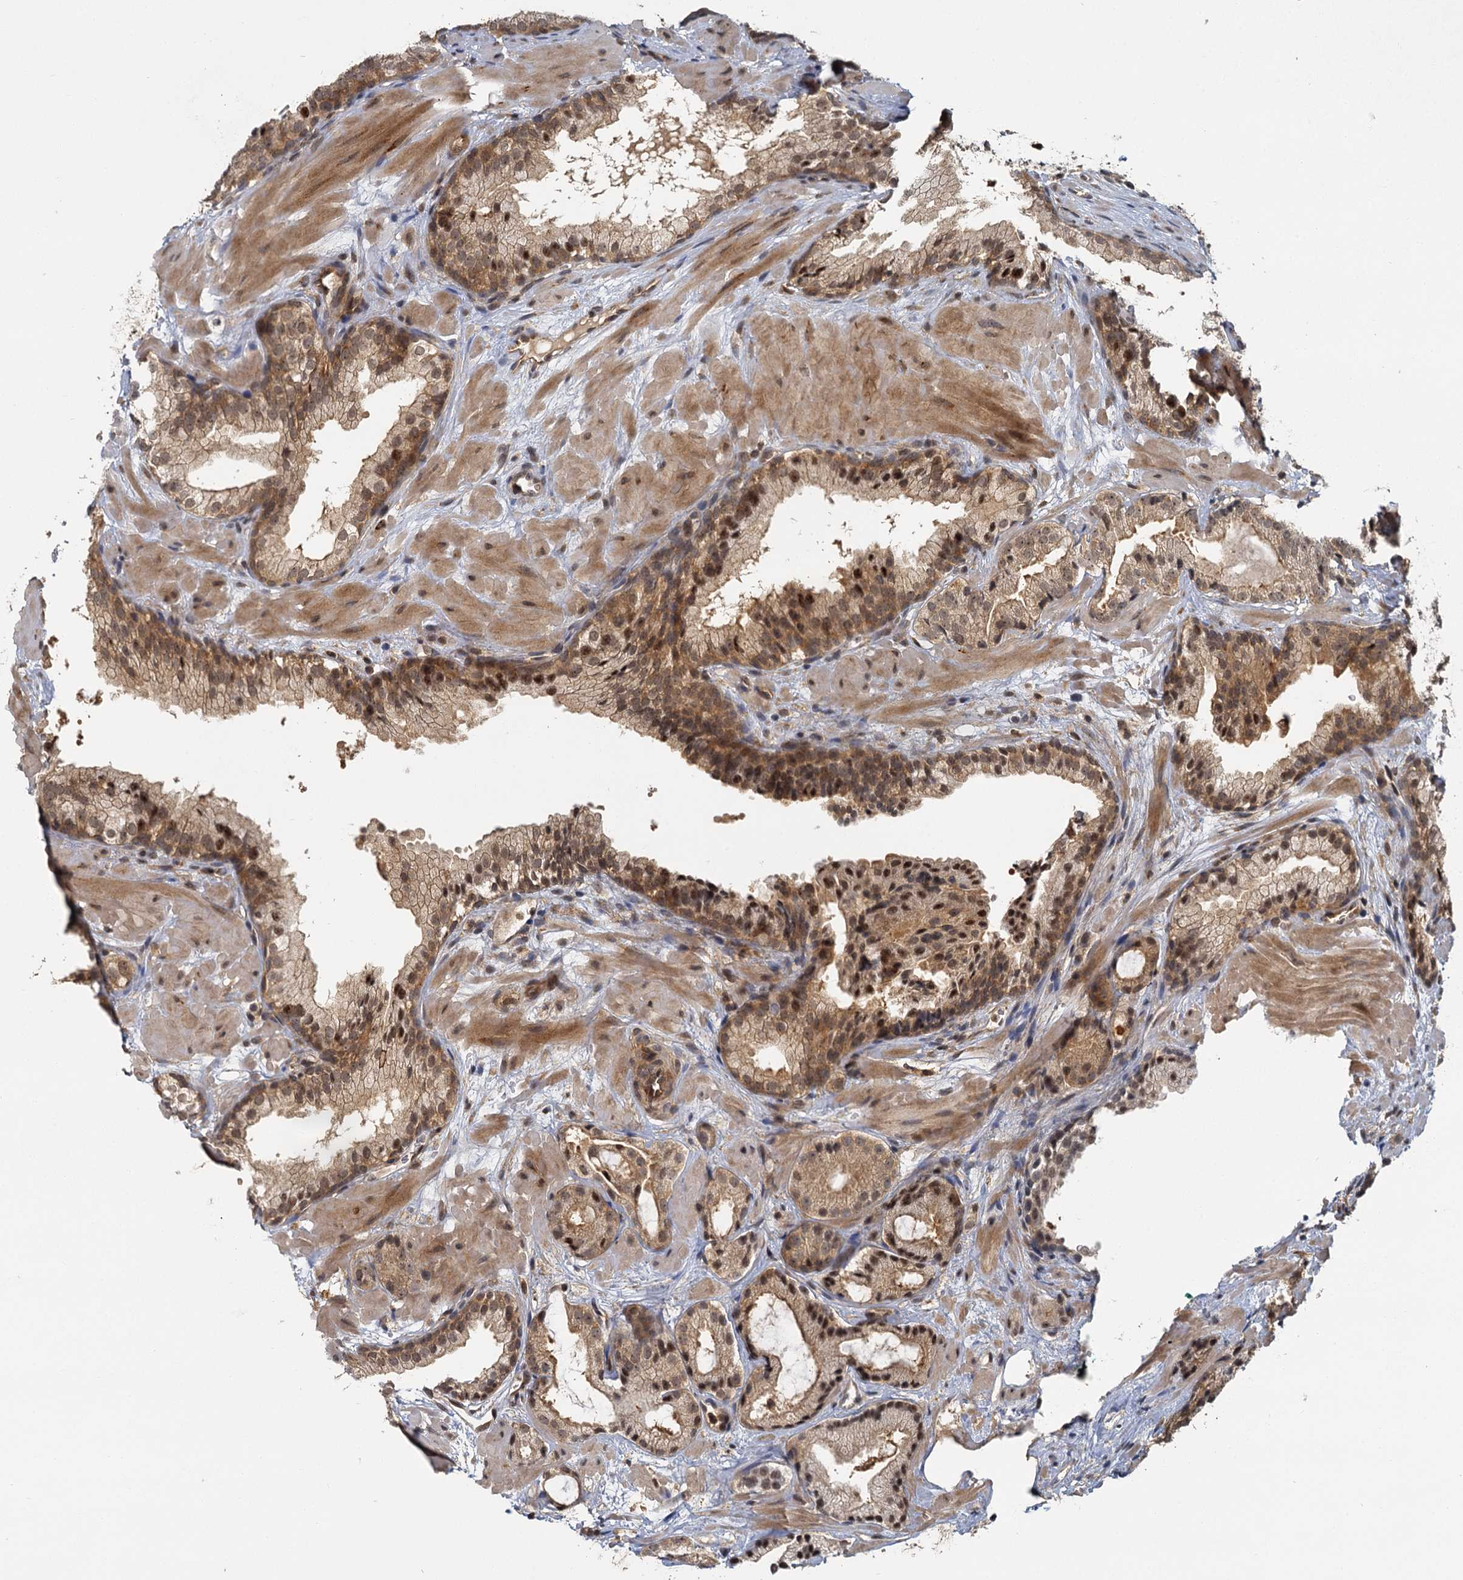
{"staining": {"intensity": "moderate", "quantity": ">75%", "location": "cytoplasmic/membranous,nuclear"}, "tissue": "prostate cancer", "cell_type": "Tumor cells", "image_type": "cancer", "snomed": [{"axis": "morphology", "description": "Adenocarcinoma, High grade"}, {"axis": "topography", "description": "Prostate"}], "caption": "Immunohistochemical staining of high-grade adenocarcinoma (prostate) exhibits moderate cytoplasmic/membranous and nuclear protein expression in approximately >75% of tumor cells. (DAB (3,3'-diaminobenzidine) = brown stain, brightfield microscopy at high magnification).", "gene": "ZNF549", "patient": {"sex": "male", "age": 60}}